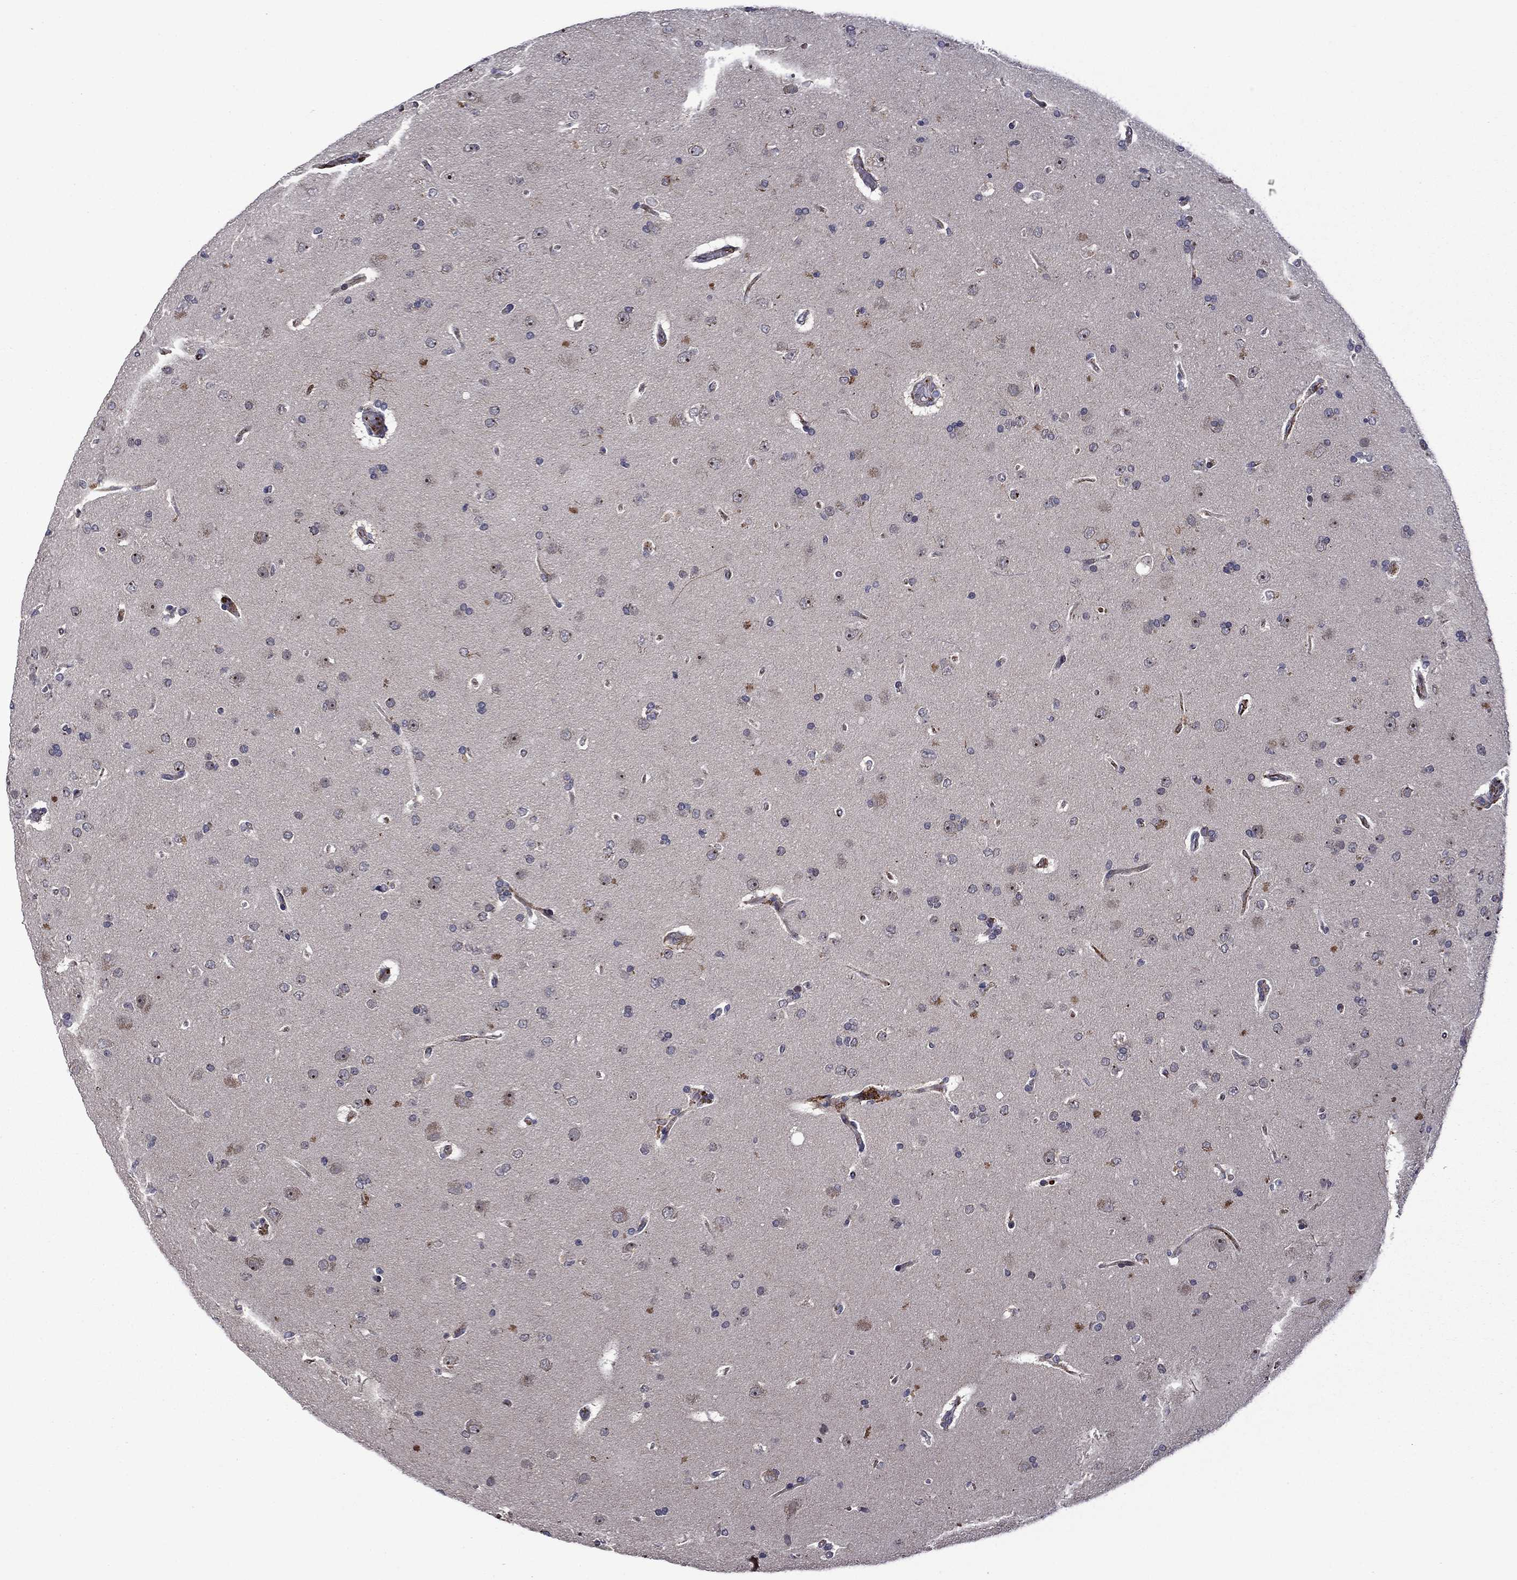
{"staining": {"intensity": "negative", "quantity": "none", "location": "none"}, "tissue": "glioma", "cell_type": "Tumor cells", "image_type": "cancer", "snomed": [{"axis": "morphology", "description": "Glioma, malignant, NOS"}, {"axis": "topography", "description": "Cerebral cortex"}], "caption": "IHC image of neoplastic tissue: human glioma stained with DAB (3,3'-diaminobenzidine) reveals no significant protein positivity in tumor cells. (Stains: DAB (3,3'-diaminobenzidine) IHC with hematoxylin counter stain, Microscopy: brightfield microscopy at high magnification).", "gene": "SLITRK1", "patient": {"sex": "male", "age": 58}}